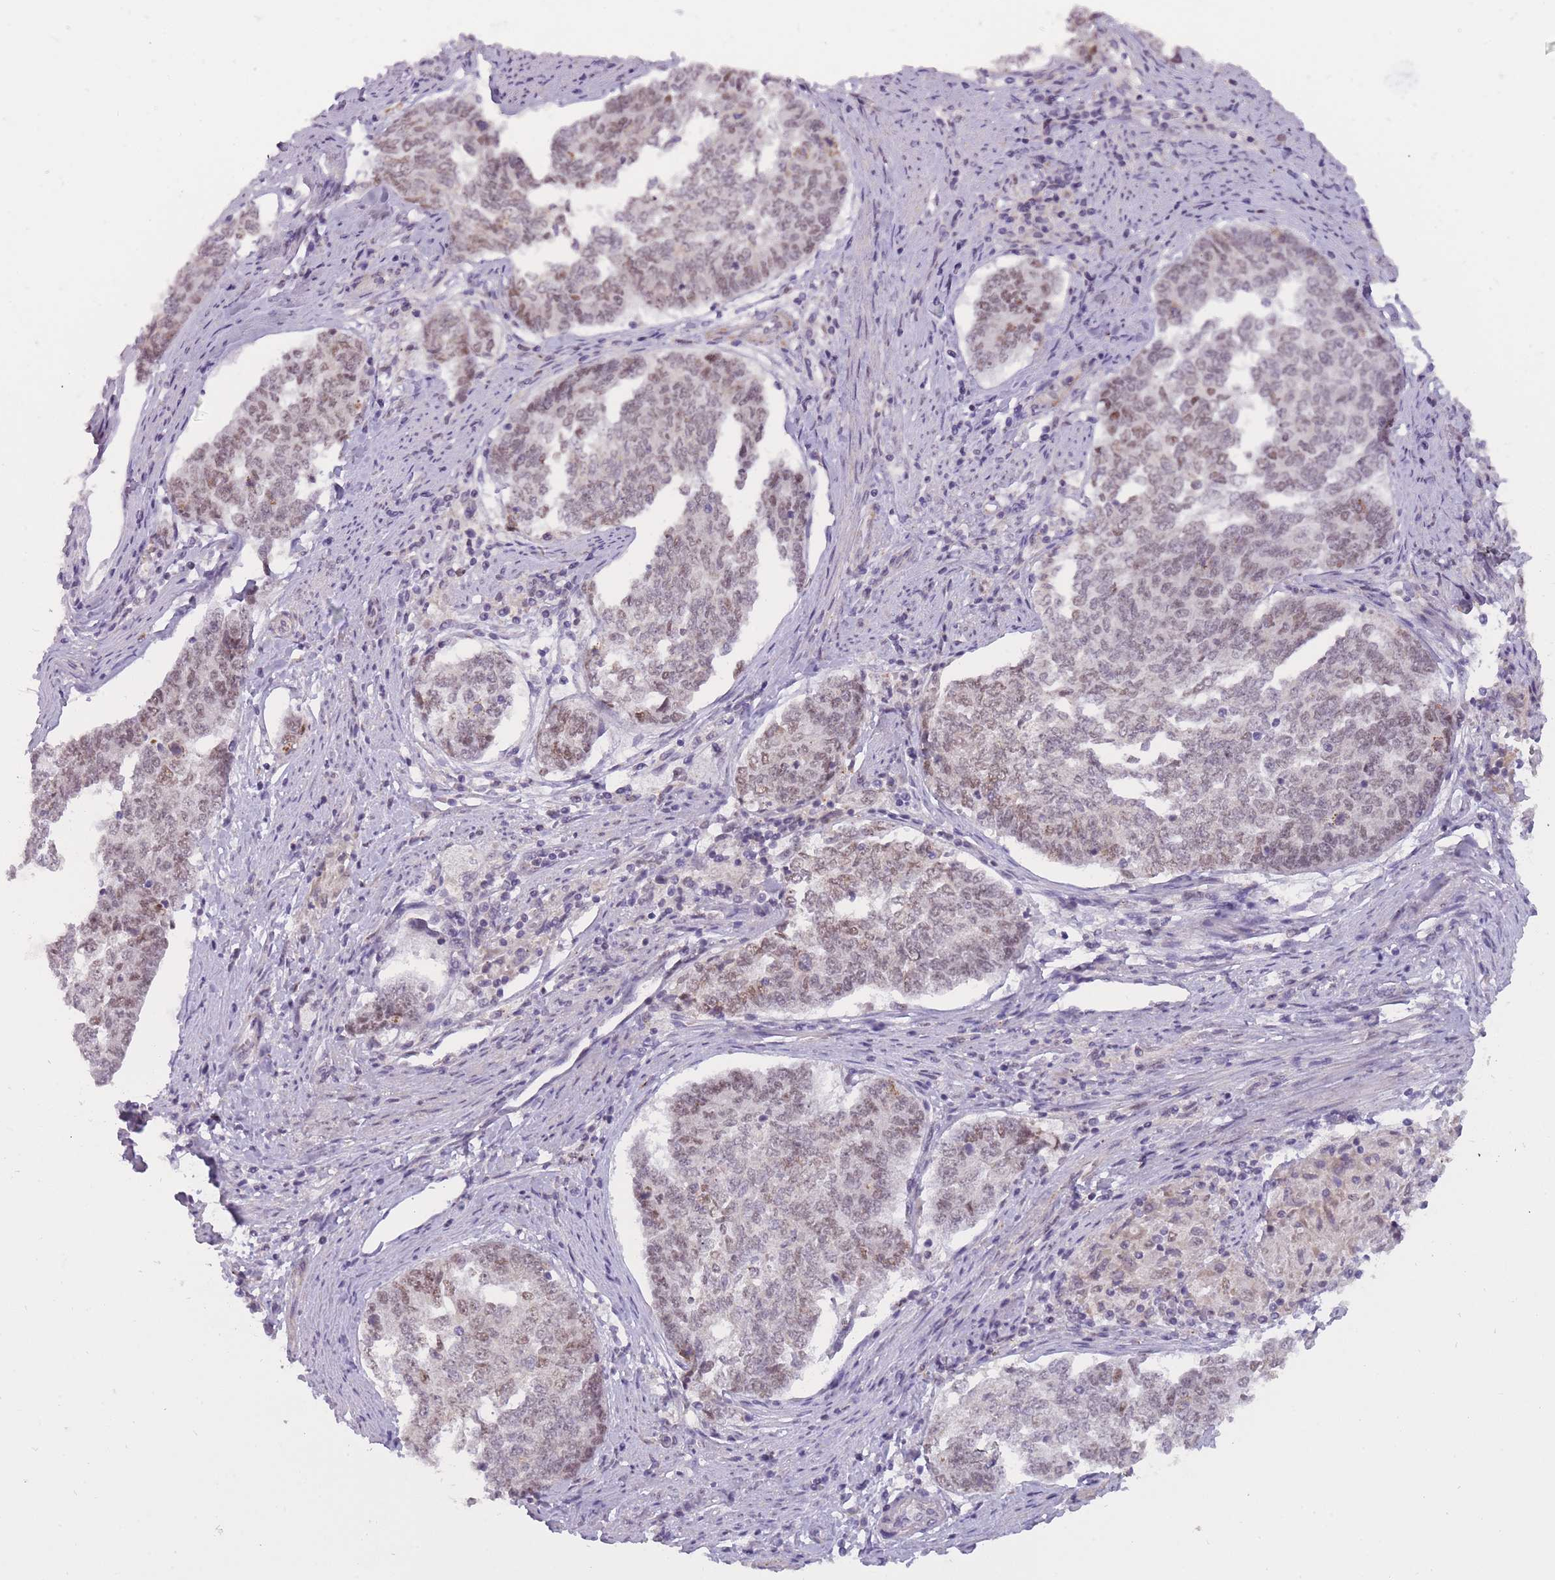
{"staining": {"intensity": "moderate", "quantity": "25%-75%", "location": "nuclear"}, "tissue": "endometrial cancer", "cell_type": "Tumor cells", "image_type": "cancer", "snomed": [{"axis": "morphology", "description": "Adenocarcinoma, NOS"}, {"axis": "topography", "description": "Endometrium"}], "caption": "The immunohistochemical stain labels moderate nuclear expression in tumor cells of adenocarcinoma (endometrial) tissue.", "gene": "TIGD1", "patient": {"sex": "female", "age": 80}}